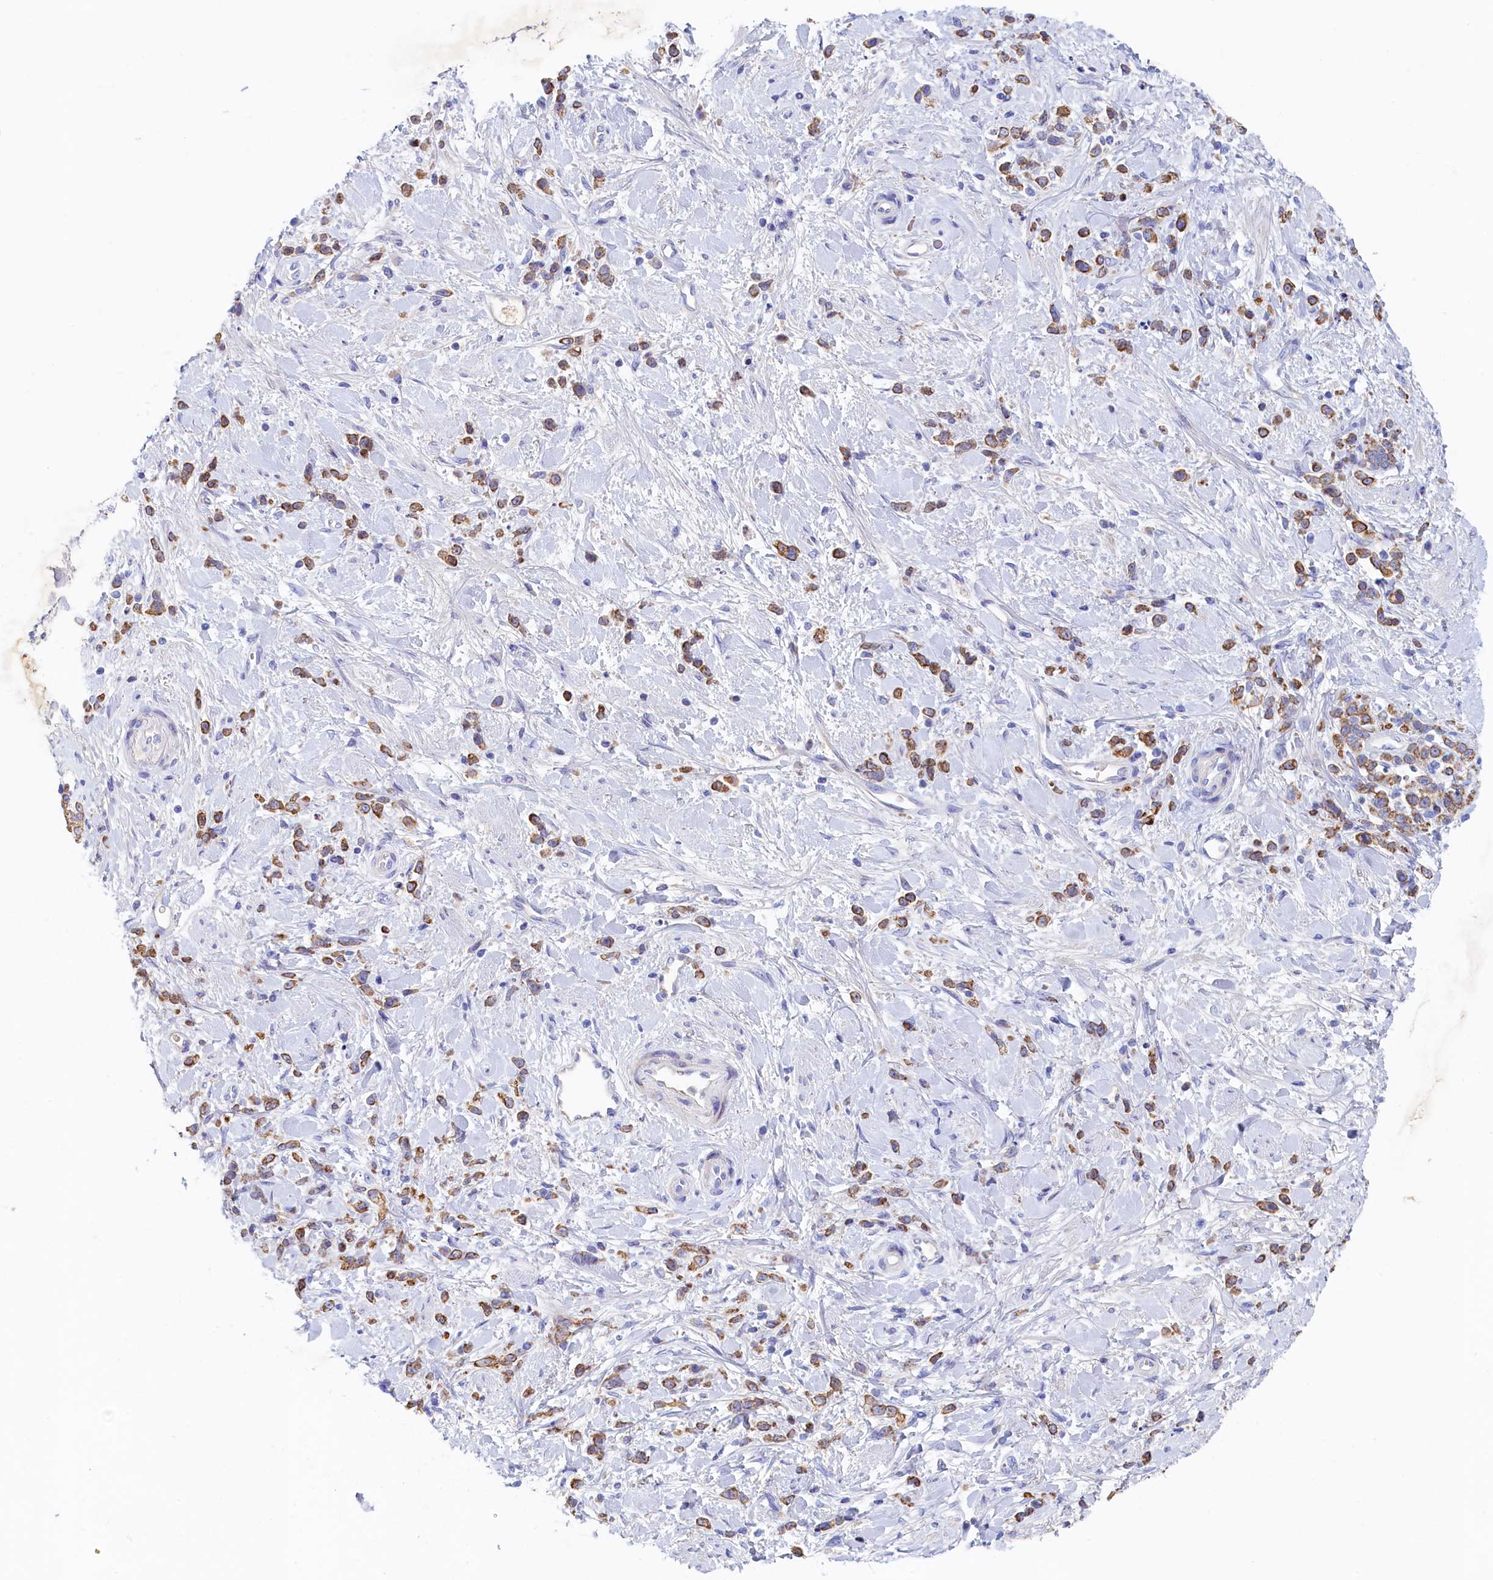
{"staining": {"intensity": "moderate", "quantity": ">75%", "location": "cytoplasmic/membranous"}, "tissue": "stomach cancer", "cell_type": "Tumor cells", "image_type": "cancer", "snomed": [{"axis": "morphology", "description": "Adenocarcinoma, NOS"}, {"axis": "topography", "description": "Stomach"}], "caption": "Protein analysis of stomach cancer tissue reveals moderate cytoplasmic/membranous positivity in approximately >75% of tumor cells.", "gene": "GUCA1C", "patient": {"sex": "female", "age": 60}}